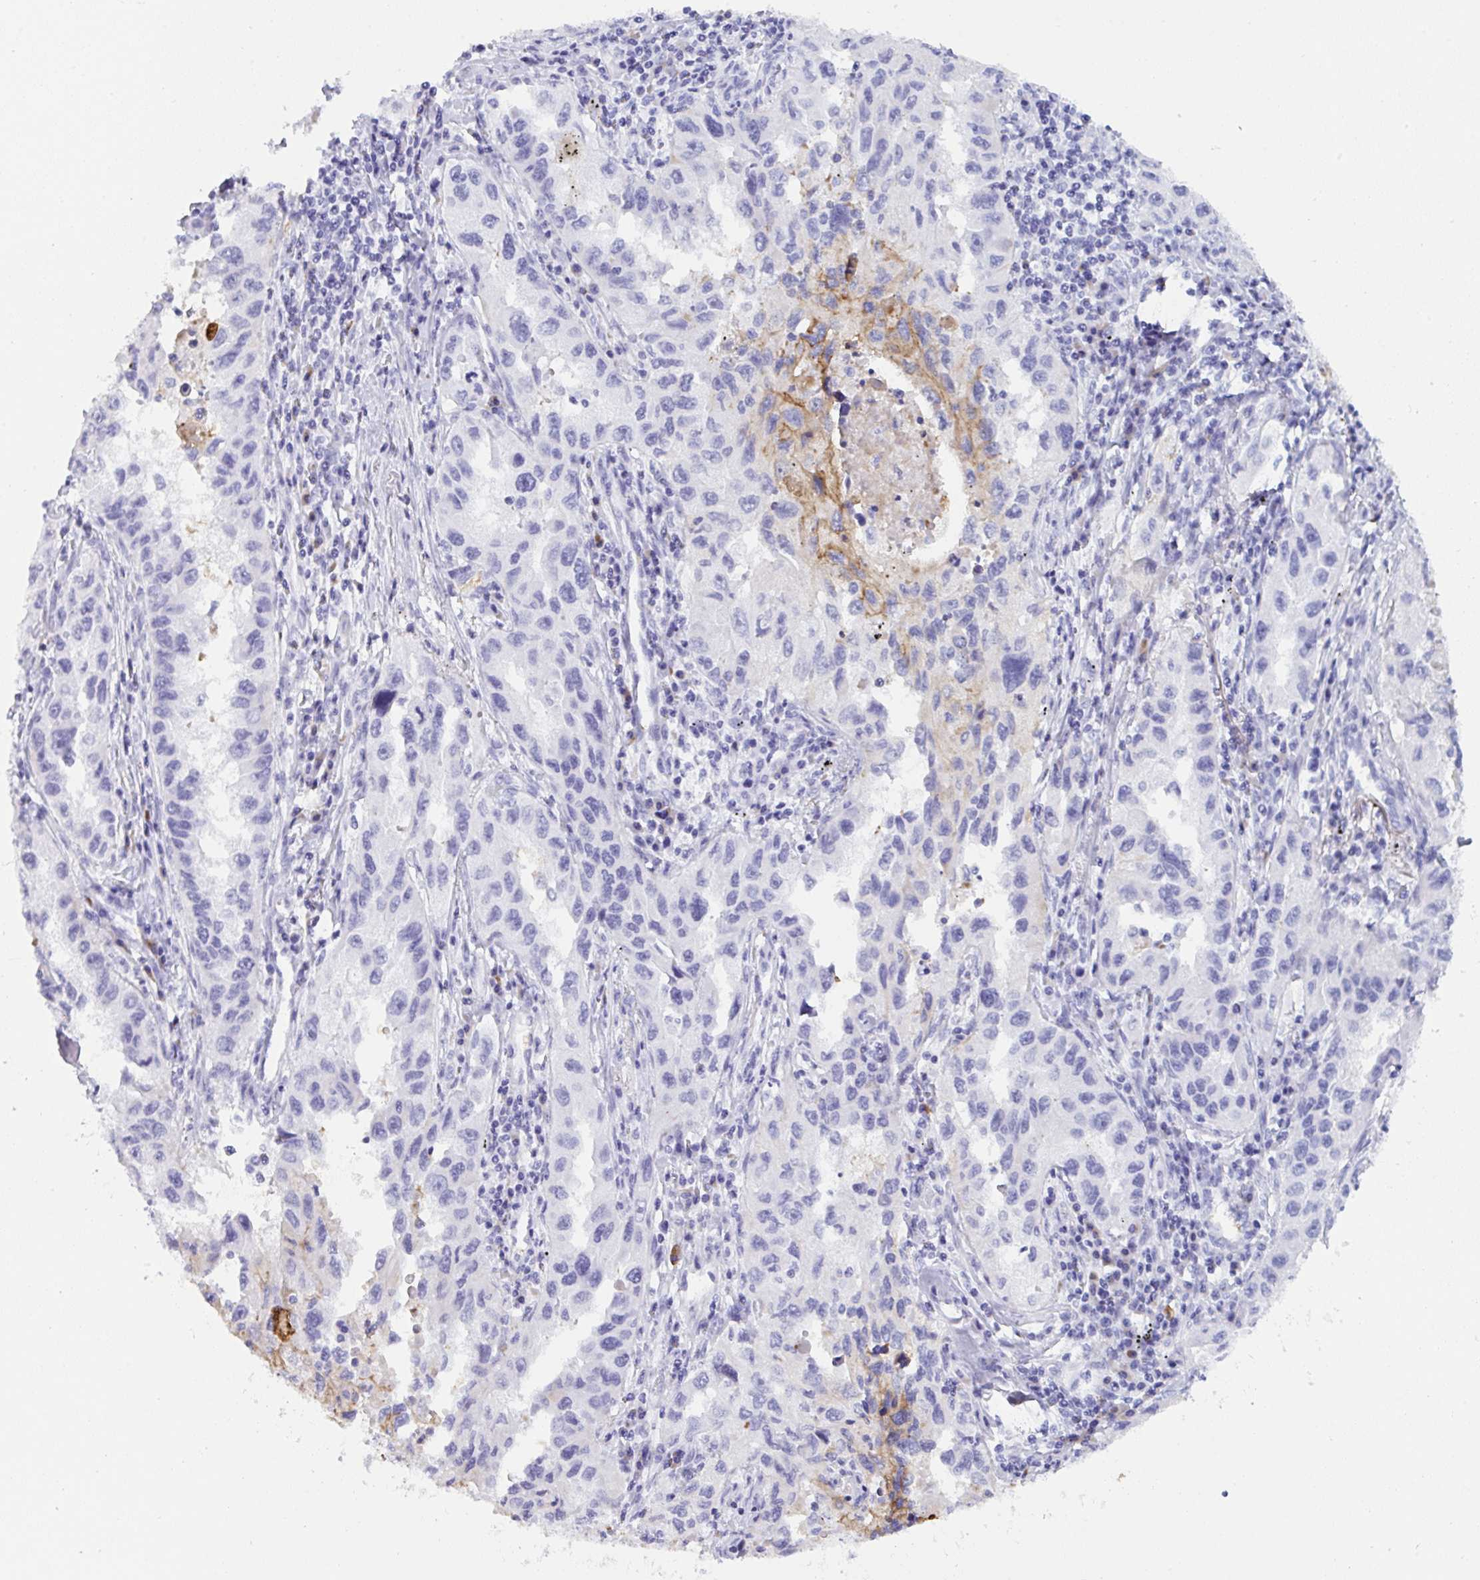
{"staining": {"intensity": "negative", "quantity": "none", "location": "none"}, "tissue": "lung cancer", "cell_type": "Tumor cells", "image_type": "cancer", "snomed": [{"axis": "morphology", "description": "Adenocarcinoma, NOS"}, {"axis": "topography", "description": "Lung"}], "caption": "DAB (3,3'-diaminobenzidine) immunohistochemical staining of human lung adenocarcinoma reveals no significant staining in tumor cells. (Stains: DAB (3,3'-diaminobenzidine) immunohistochemistry with hematoxylin counter stain, Microscopy: brightfield microscopy at high magnification).", "gene": "SLC2A1", "patient": {"sex": "female", "age": 73}}